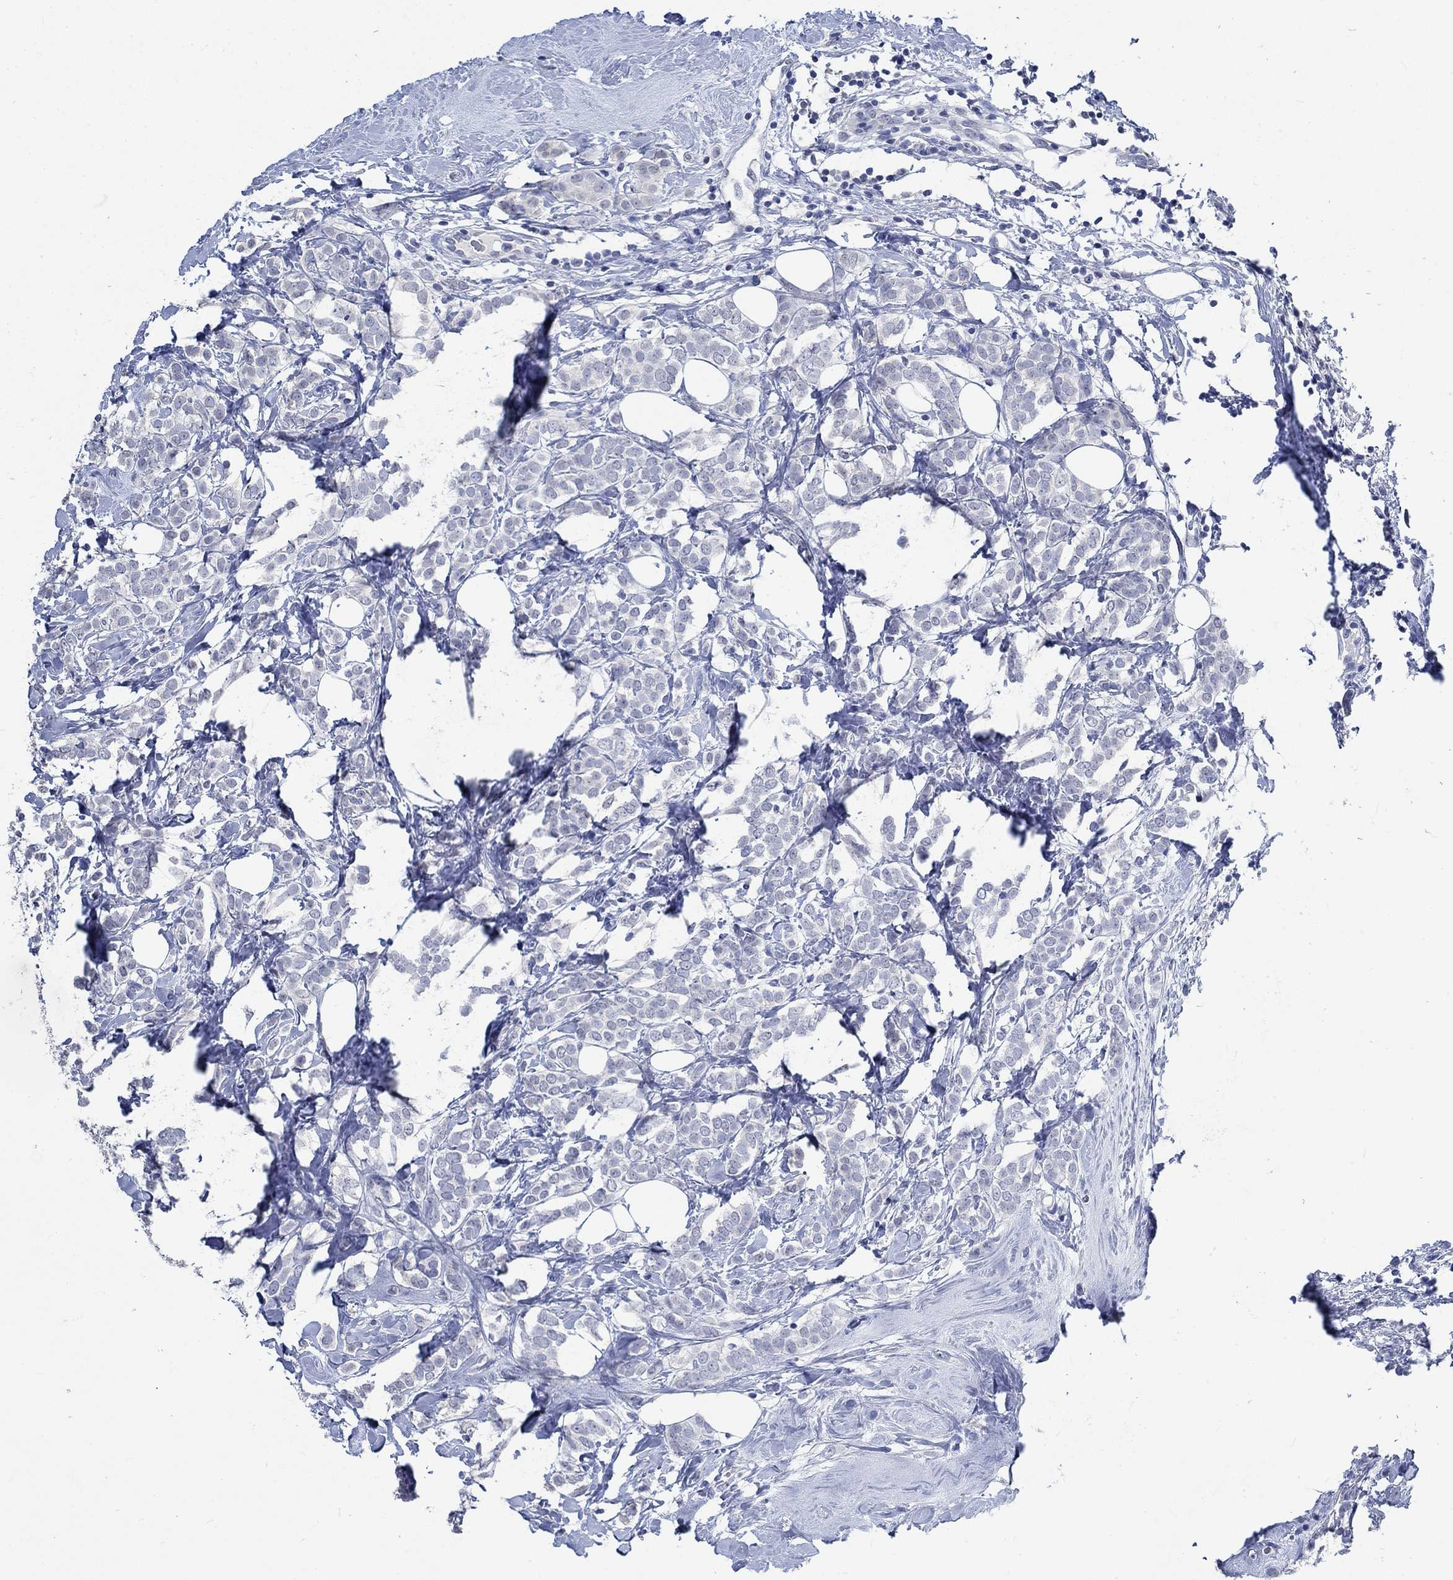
{"staining": {"intensity": "negative", "quantity": "none", "location": "none"}, "tissue": "breast cancer", "cell_type": "Tumor cells", "image_type": "cancer", "snomed": [{"axis": "morphology", "description": "Lobular carcinoma"}, {"axis": "topography", "description": "Breast"}], "caption": "DAB immunohistochemical staining of breast cancer (lobular carcinoma) shows no significant expression in tumor cells.", "gene": "C4orf47", "patient": {"sex": "female", "age": 49}}